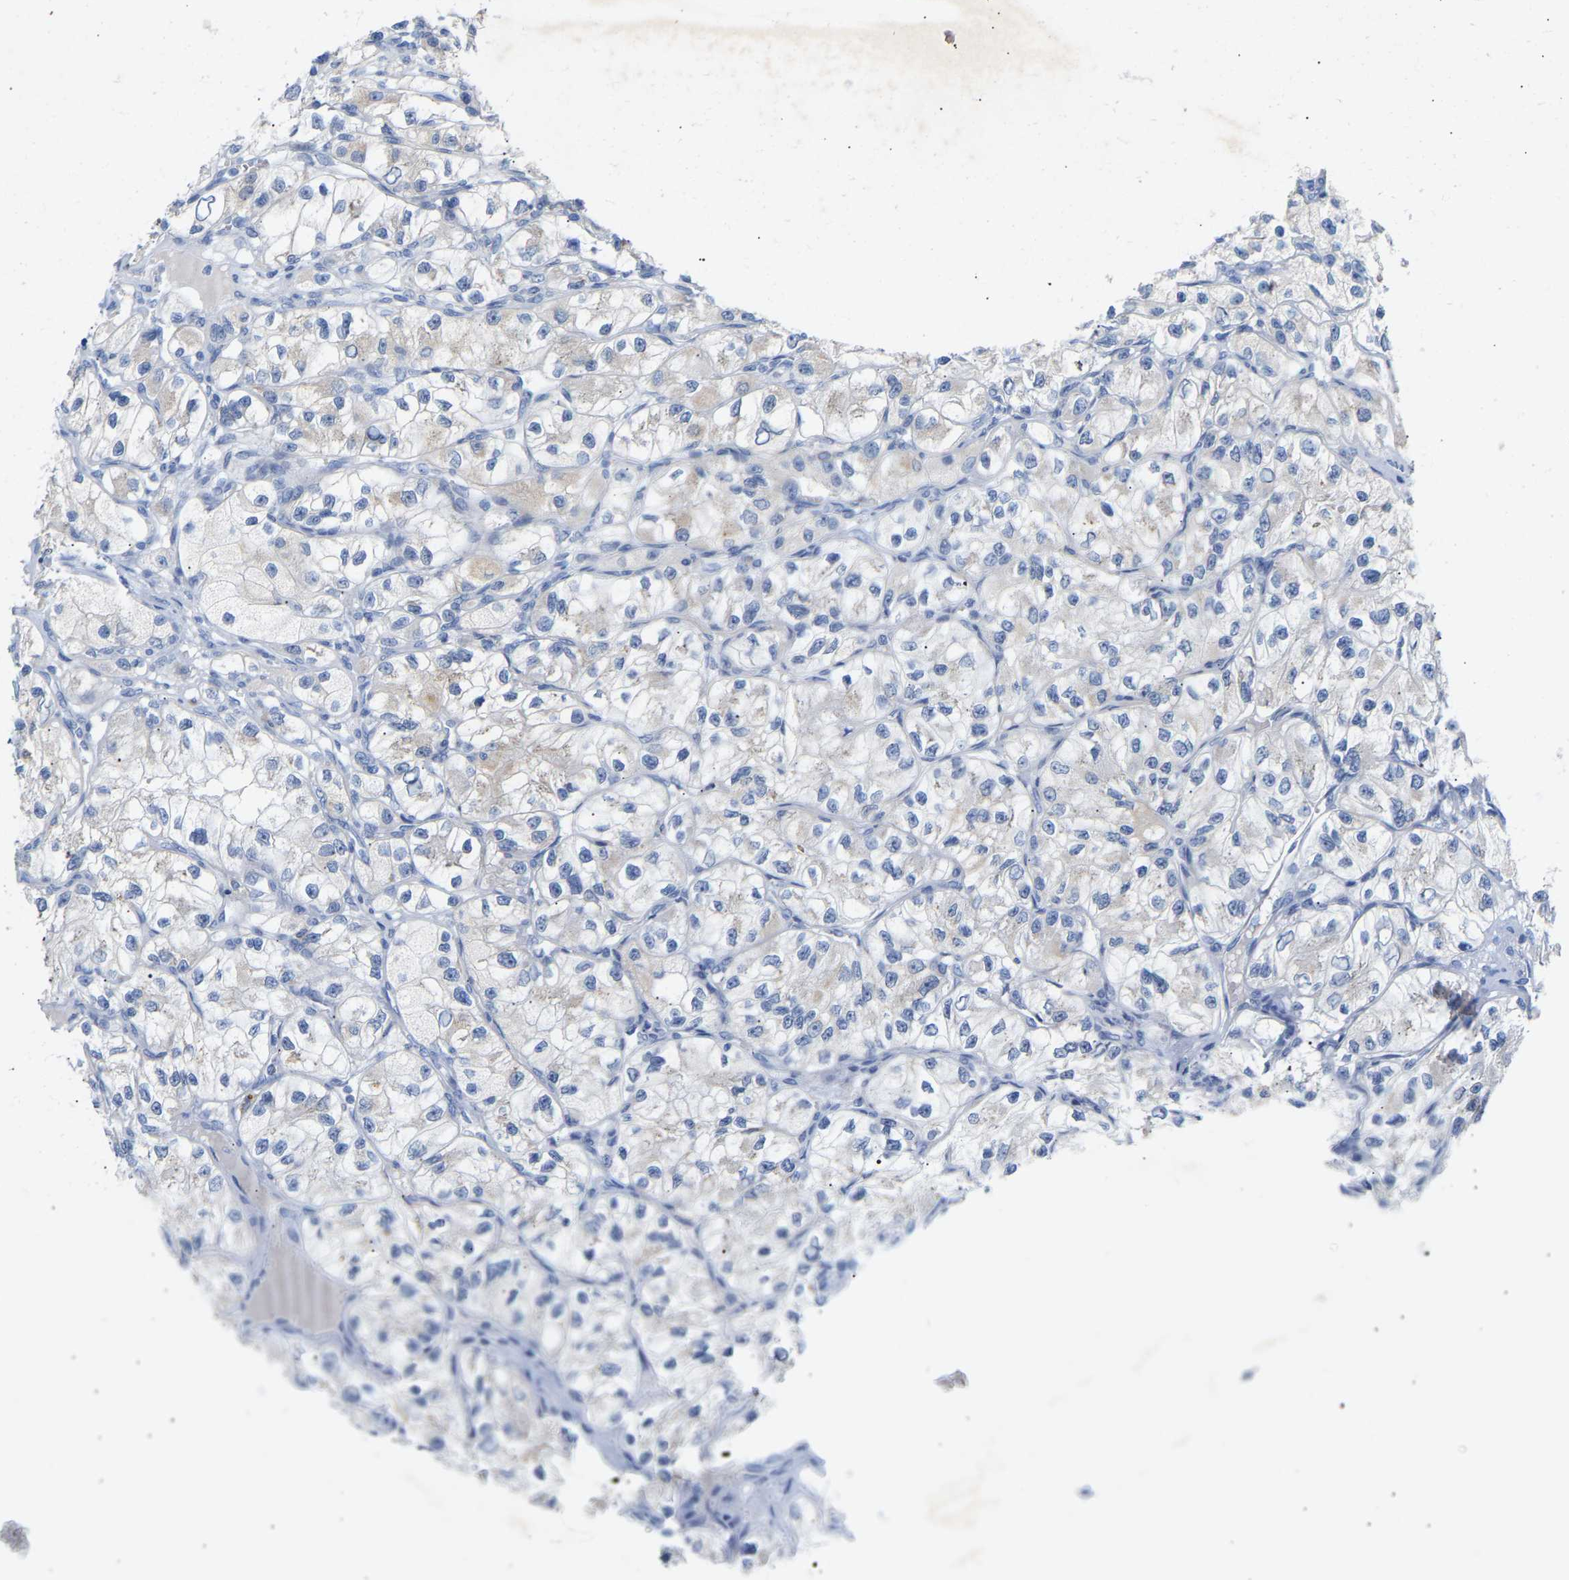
{"staining": {"intensity": "negative", "quantity": "none", "location": "none"}, "tissue": "renal cancer", "cell_type": "Tumor cells", "image_type": "cancer", "snomed": [{"axis": "morphology", "description": "Adenocarcinoma, NOS"}, {"axis": "topography", "description": "Kidney"}], "caption": "Micrograph shows no significant protein expression in tumor cells of renal adenocarcinoma.", "gene": "PEX1", "patient": {"sex": "female", "age": 57}}